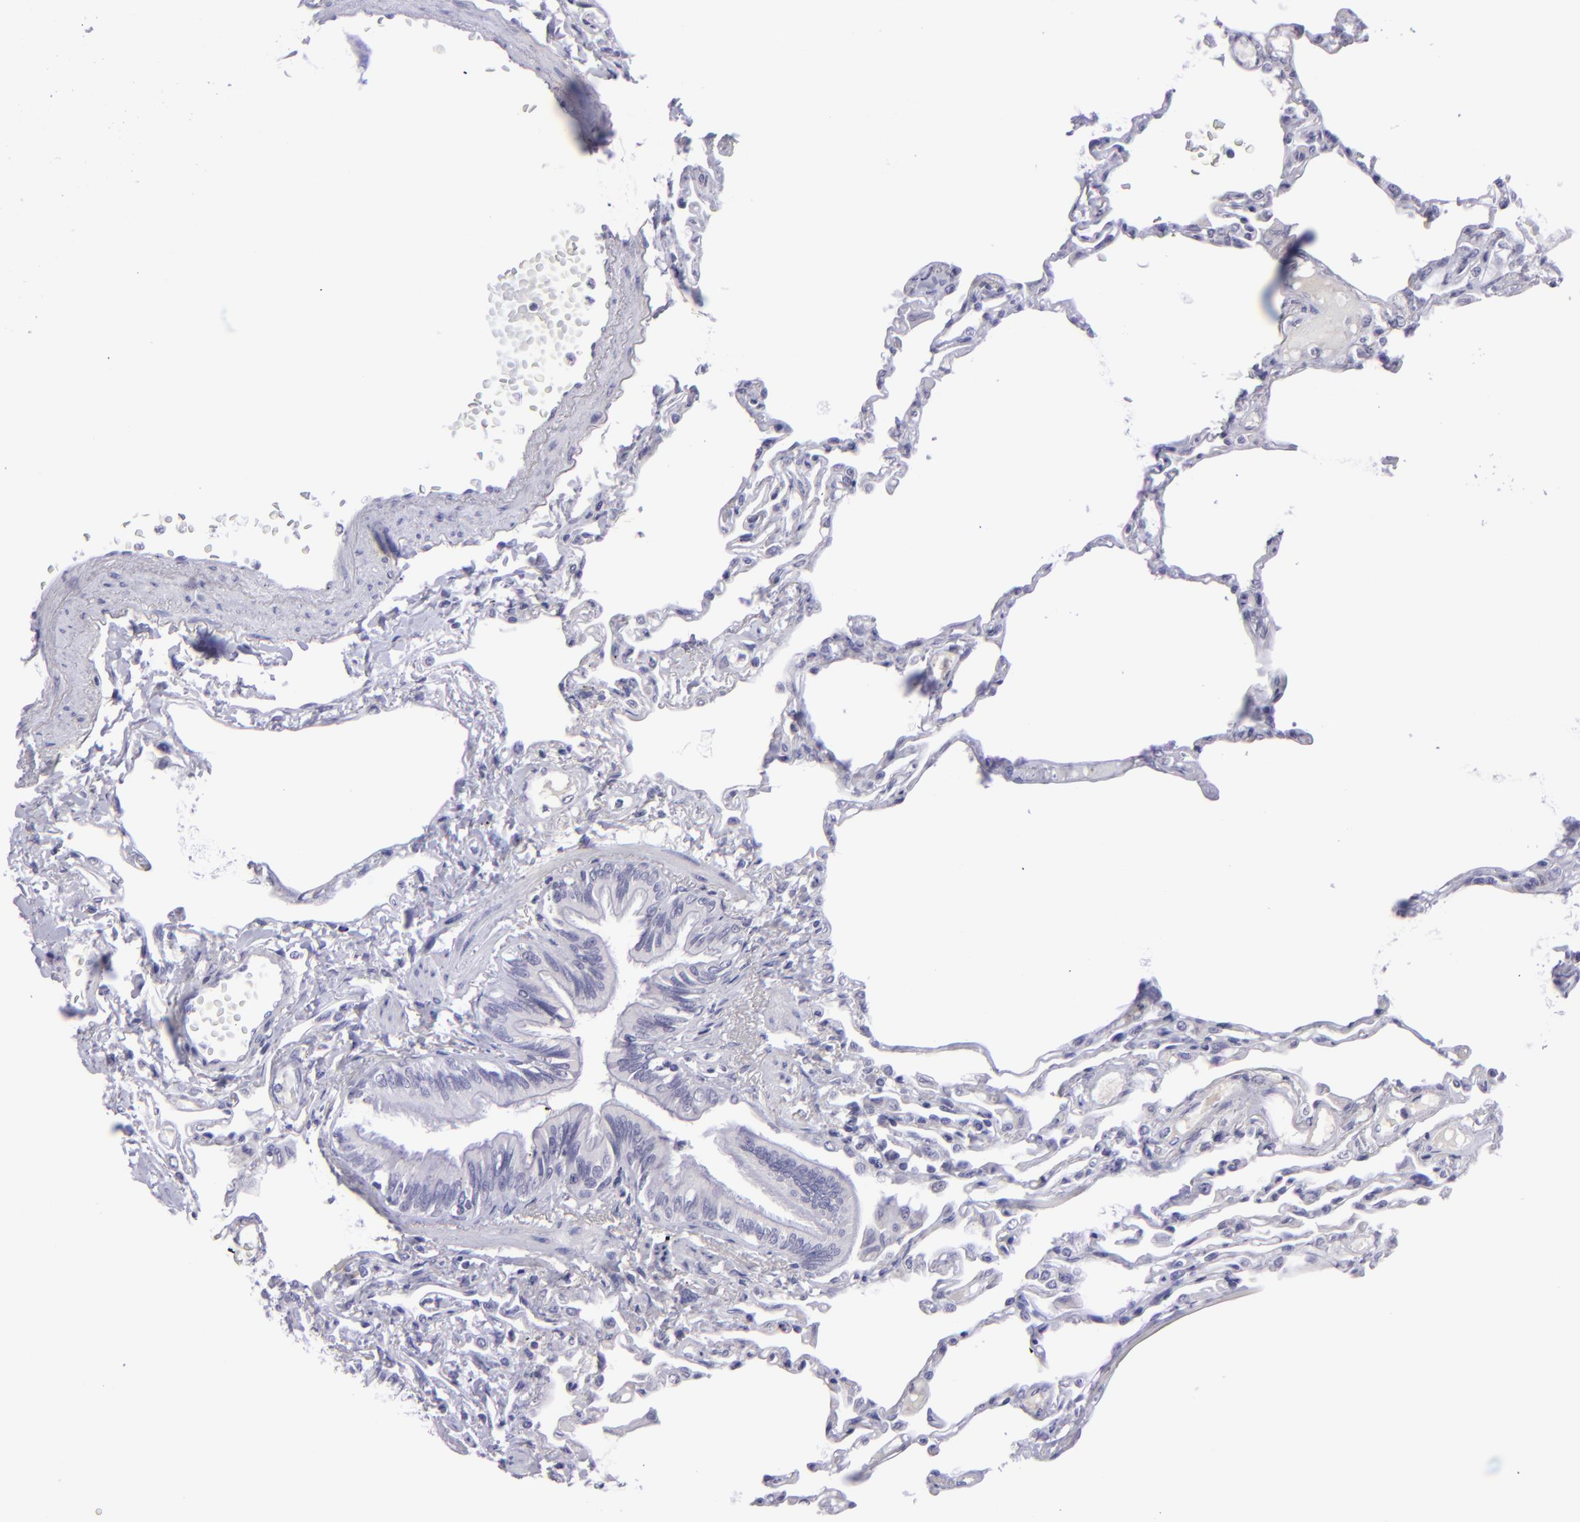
{"staining": {"intensity": "negative", "quantity": "none", "location": "none"}, "tissue": "lung", "cell_type": "Alveolar cells", "image_type": "normal", "snomed": [{"axis": "morphology", "description": "Normal tissue, NOS"}, {"axis": "topography", "description": "Lung"}], "caption": "Photomicrograph shows no significant protein expression in alveolar cells of unremarkable lung. (DAB immunohistochemistry with hematoxylin counter stain).", "gene": "POU2F2", "patient": {"sex": "female", "age": 49}}